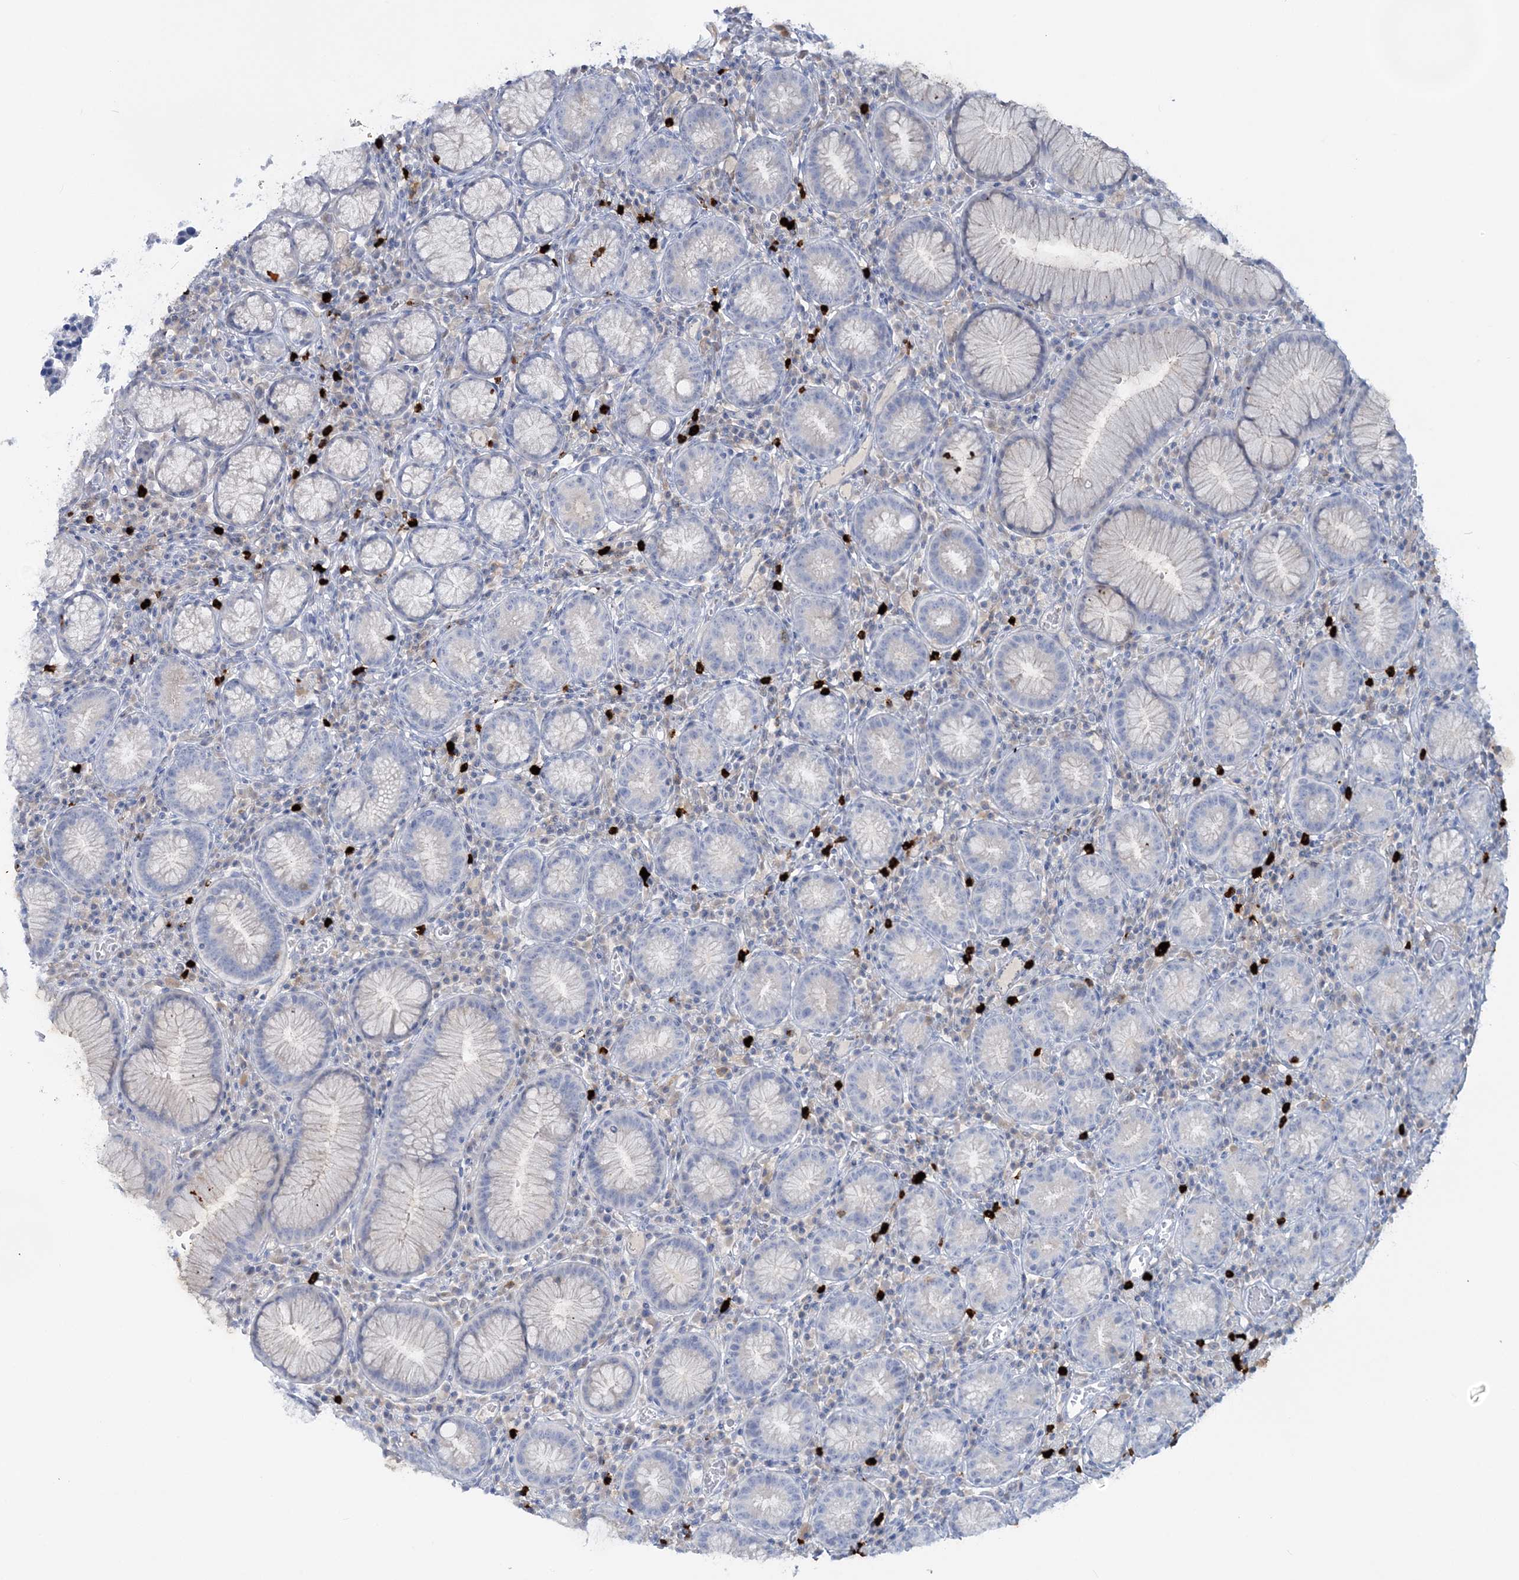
{"staining": {"intensity": "weak", "quantity": "<25%", "location": "cytoplasmic/membranous"}, "tissue": "stomach", "cell_type": "Glandular cells", "image_type": "normal", "snomed": [{"axis": "morphology", "description": "Normal tissue, NOS"}, {"axis": "topography", "description": "Stomach"}], "caption": "Glandular cells show no significant staining in benign stomach. Brightfield microscopy of IHC stained with DAB (brown) and hematoxylin (blue), captured at high magnification.", "gene": "WDSUB1", "patient": {"sex": "male", "age": 55}}